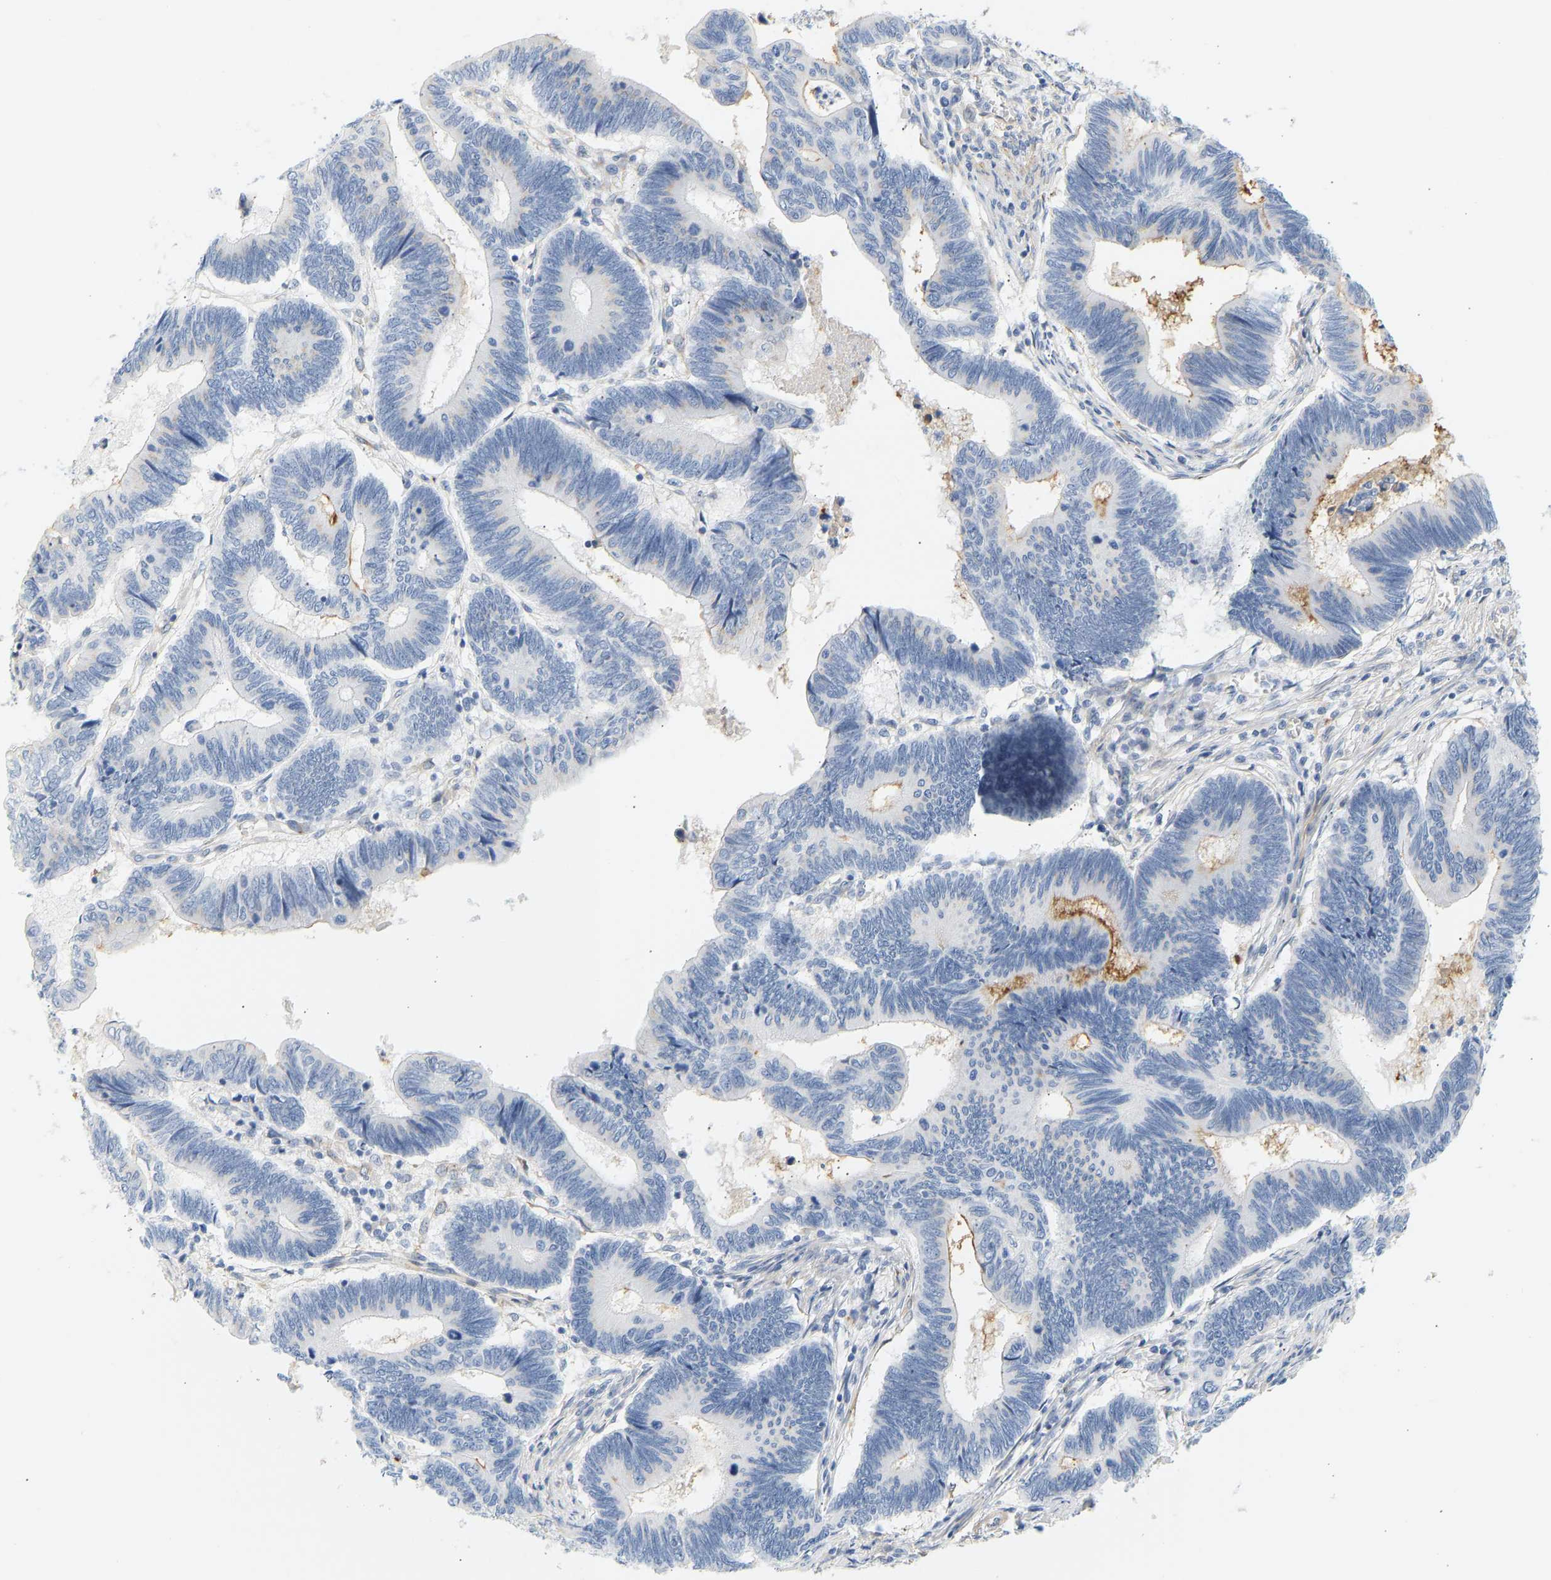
{"staining": {"intensity": "strong", "quantity": "<25%", "location": "cytoplasmic/membranous"}, "tissue": "pancreatic cancer", "cell_type": "Tumor cells", "image_type": "cancer", "snomed": [{"axis": "morphology", "description": "Adenocarcinoma, NOS"}, {"axis": "topography", "description": "Pancreas"}], "caption": "Immunohistochemistry (IHC) of human pancreatic cancer (adenocarcinoma) demonstrates medium levels of strong cytoplasmic/membranous staining in about <25% of tumor cells.", "gene": "SLC30A7", "patient": {"sex": "female", "age": 70}}